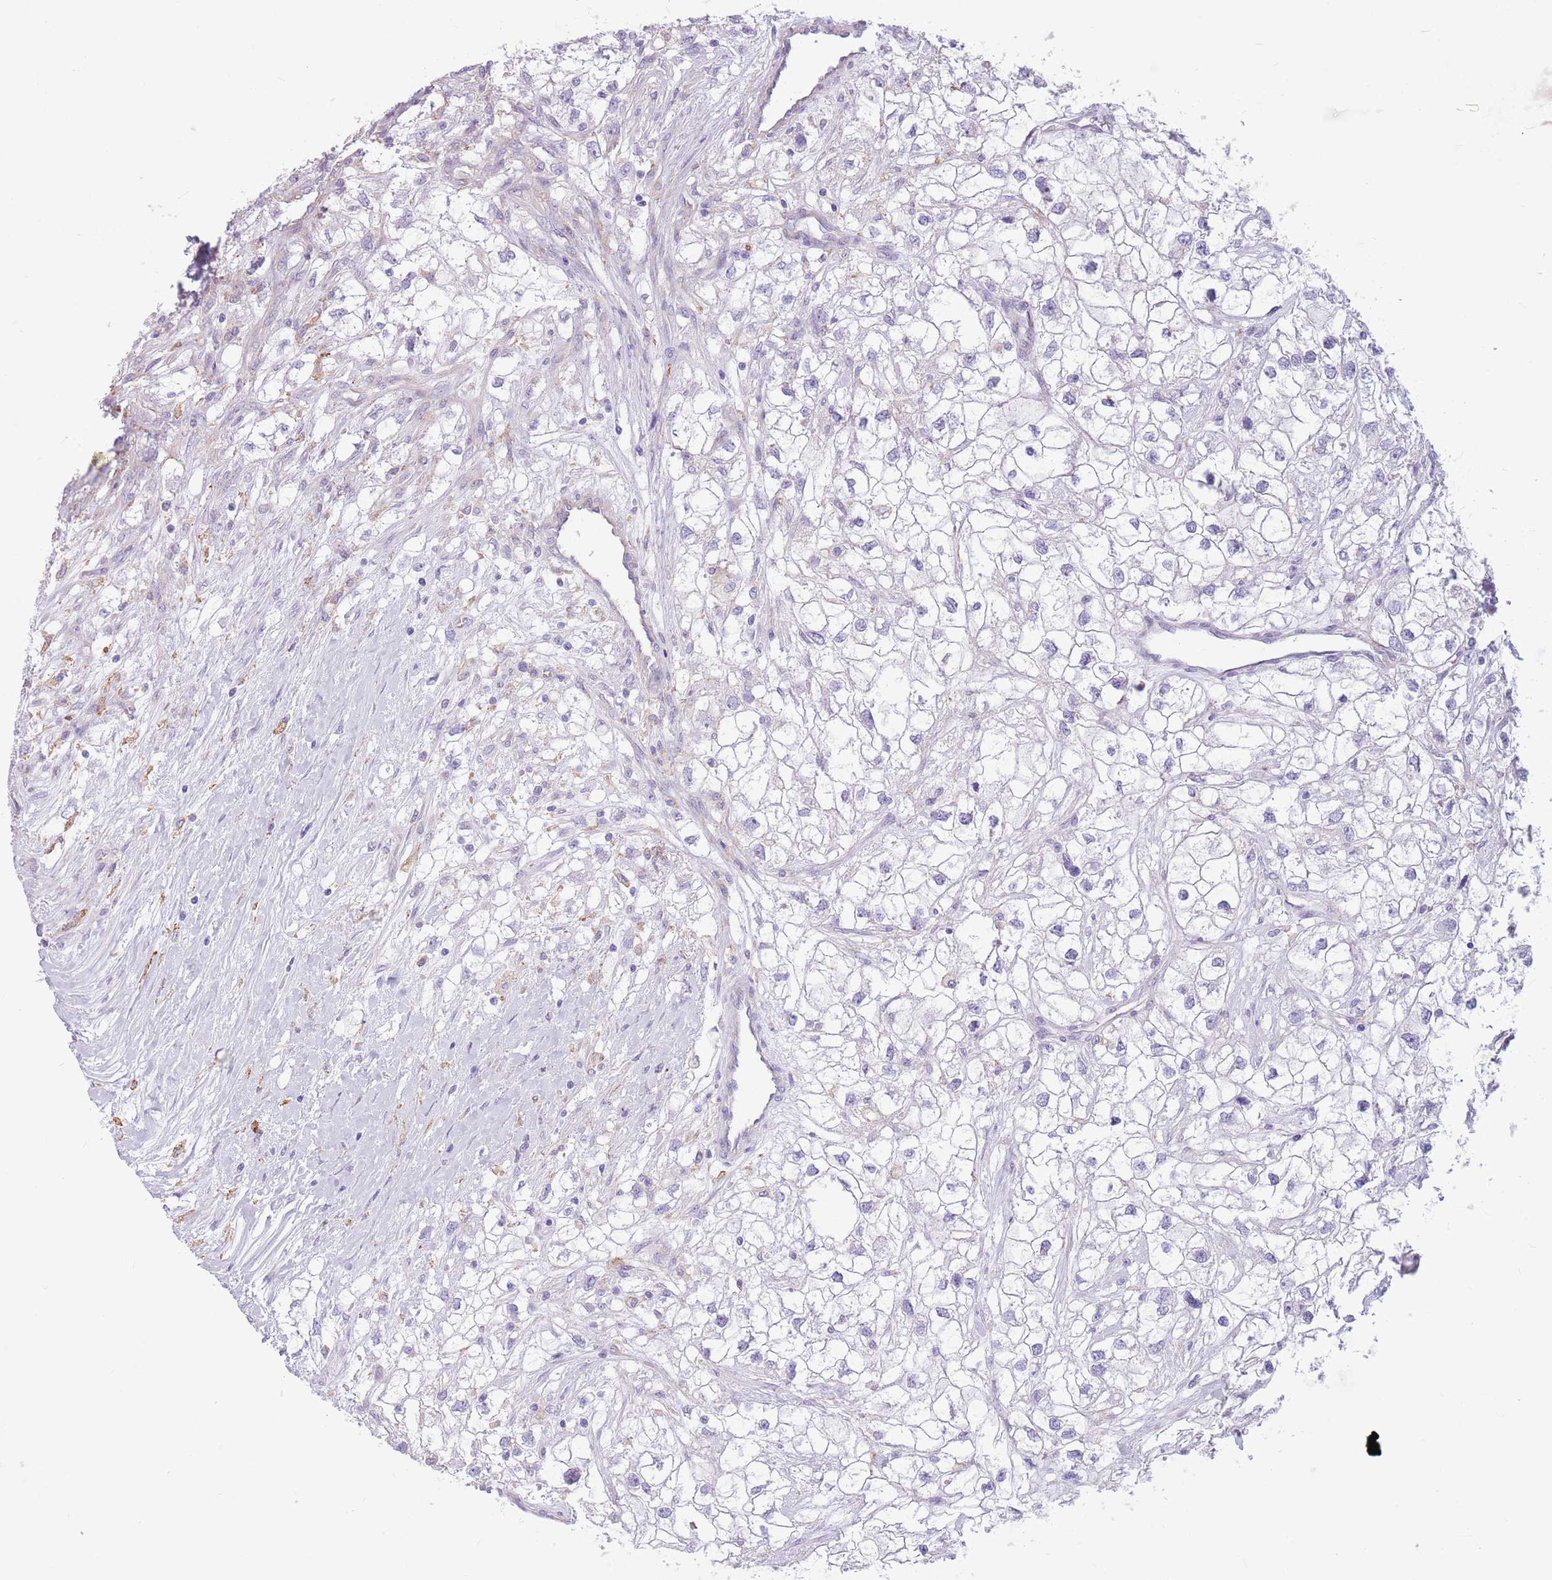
{"staining": {"intensity": "negative", "quantity": "none", "location": "none"}, "tissue": "renal cancer", "cell_type": "Tumor cells", "image_type": "cancer", "snomed": [{"axis": "morphology", "description": "Adenocarcinoma, NOS"}, {"axis": "topography", "description": "Kidney"}], "caption": "High magnification brightfield microscopy of renal cancer (adenocarcinoma) stained with DAB (brown) and counterstained with hematoxylin (blue): tumor cells show no significant staining. The staining is performed using DAB (3,3'-diaminobenzidine) brown chromogen with nuclei counter-stained in using hematoxylin.", "gene": "SNX6", "patient": {"sex": "male", "age": 59}}